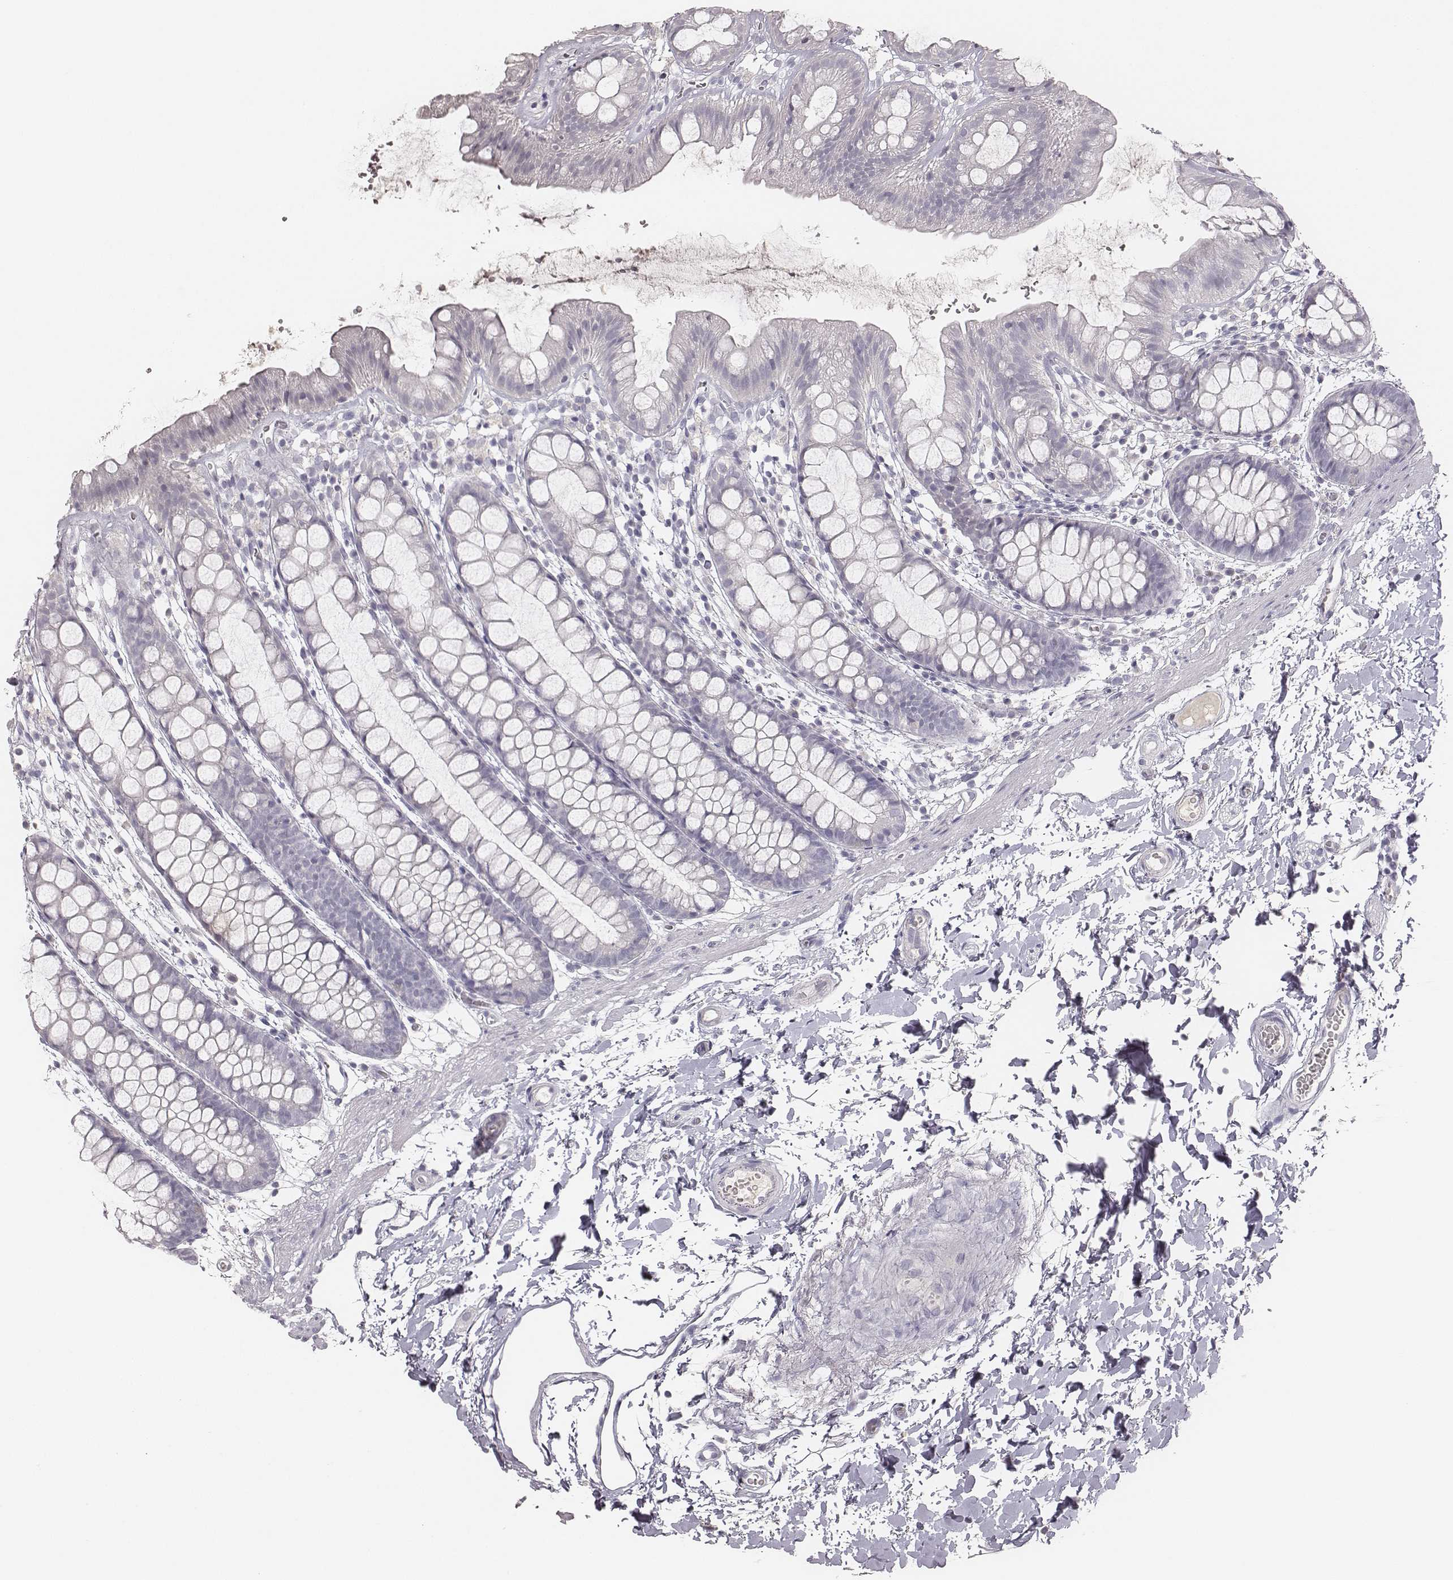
{"staining": {"intensity": "negative", "quantity": "none", "location": "none"}, "tissue": "rectum", "cell_type": "Glandular cells", "image_type": "normal", "snomed": [{"axis": "morphology", "description": "Normal tissue, NOS"}, {"axis": "topography", "description": "Rectum"}], "caption": "Glandular cells are negative for protein expression in unremarkable human rectum. Nuclei are stained in blue.", "gene": "MYH6", "patient": {"sex": "male", "age": 57}}